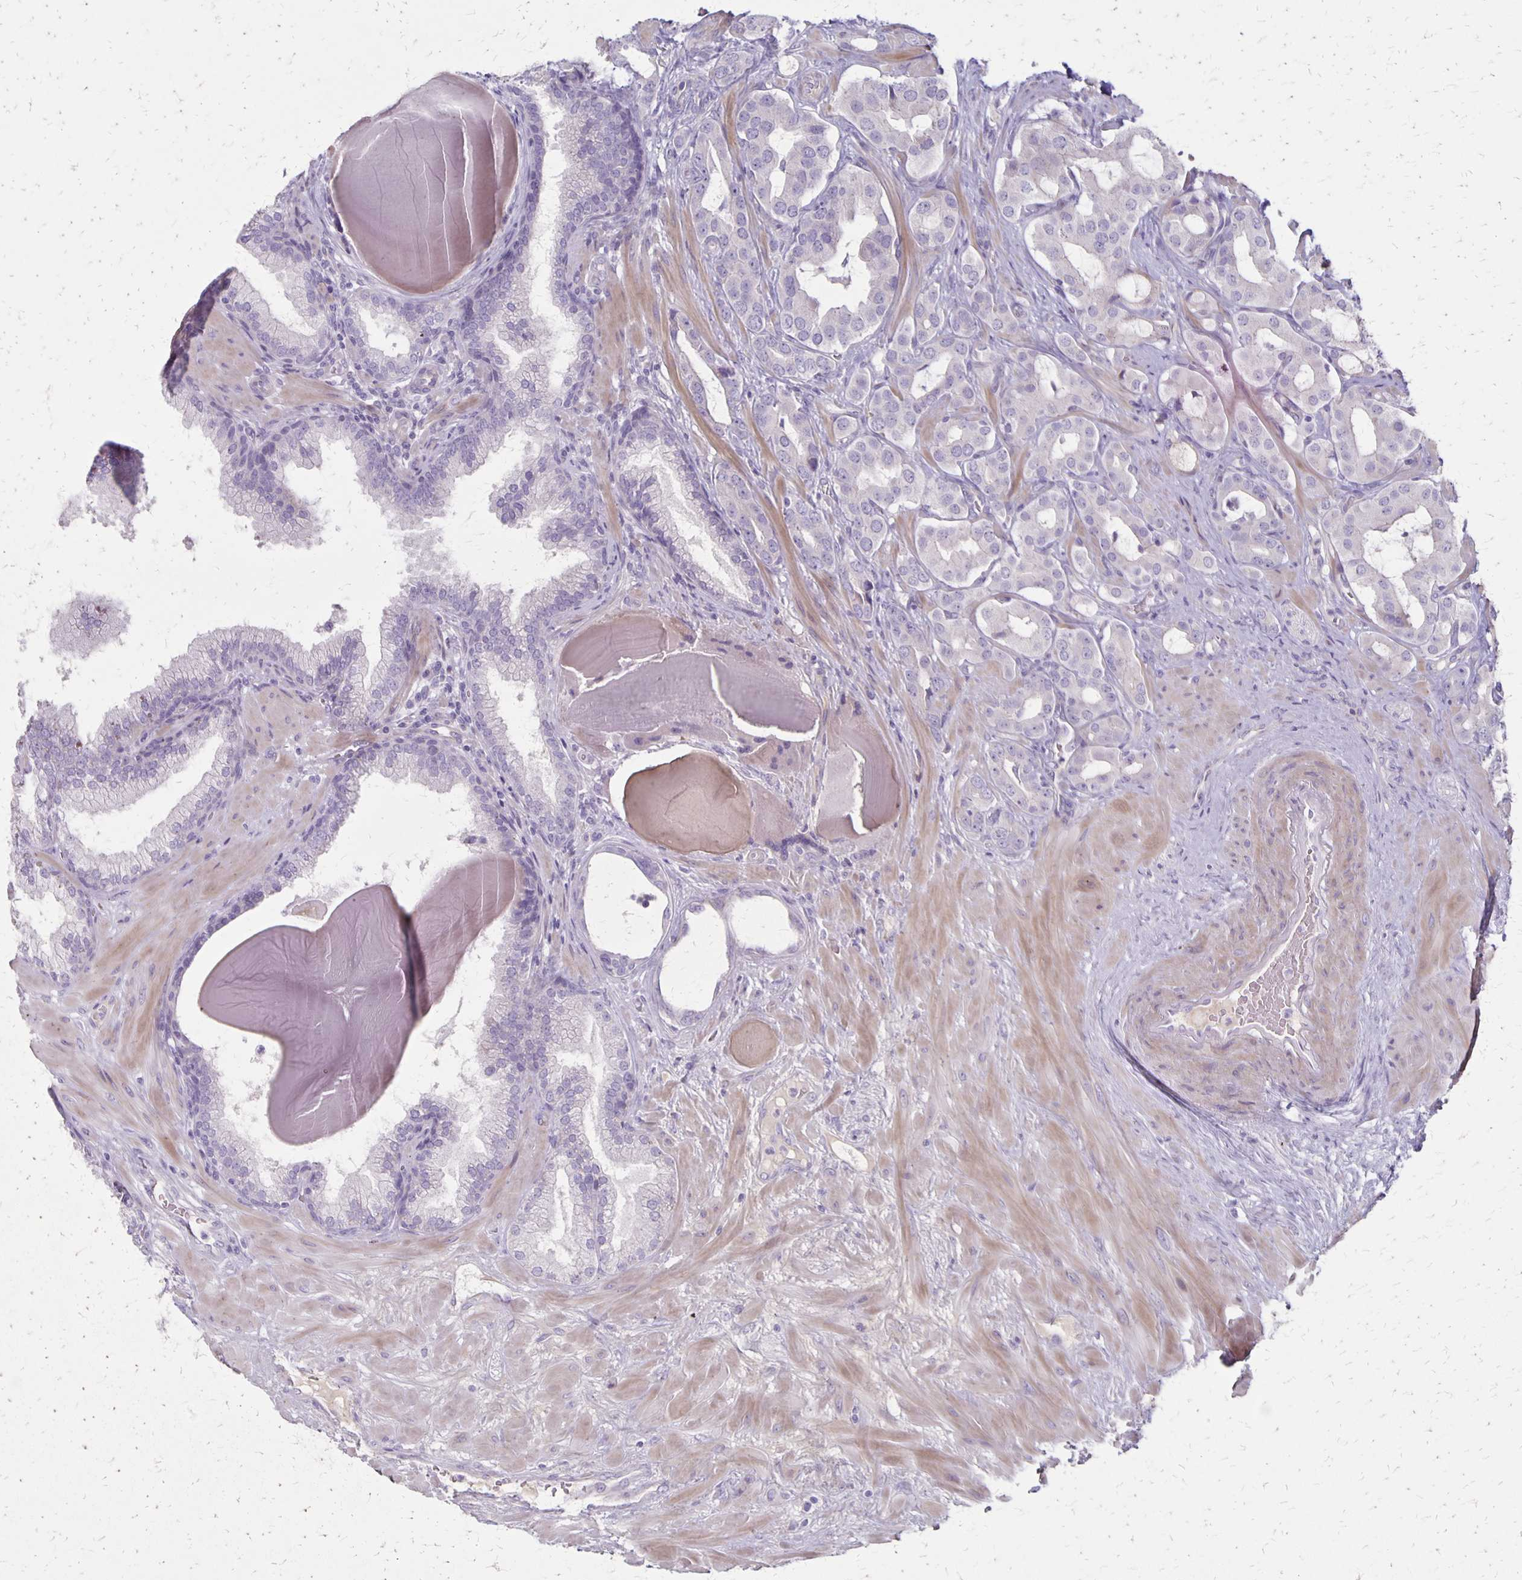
{"staining": {"intensity": "negative", "quantity": "none", "location": "none"}, "tissue": "prostate cancer", "cell_type": "Tumor cells", "image_type": "cancer", "snomed": [{"axis": "morphology", "description": "Adenocarcinoma, Low grade"}, {"axis": "topography", "description": "Prostate"}], "caption": "Immunohistochemistry photomicrograph of human low-grade adenocarcinoma (prostate) stained for a protein (brown), which demonstrates no positivity in tumor cells.", "gene": "HOMER1", "patient": {"sex": "male", "age": 57}}